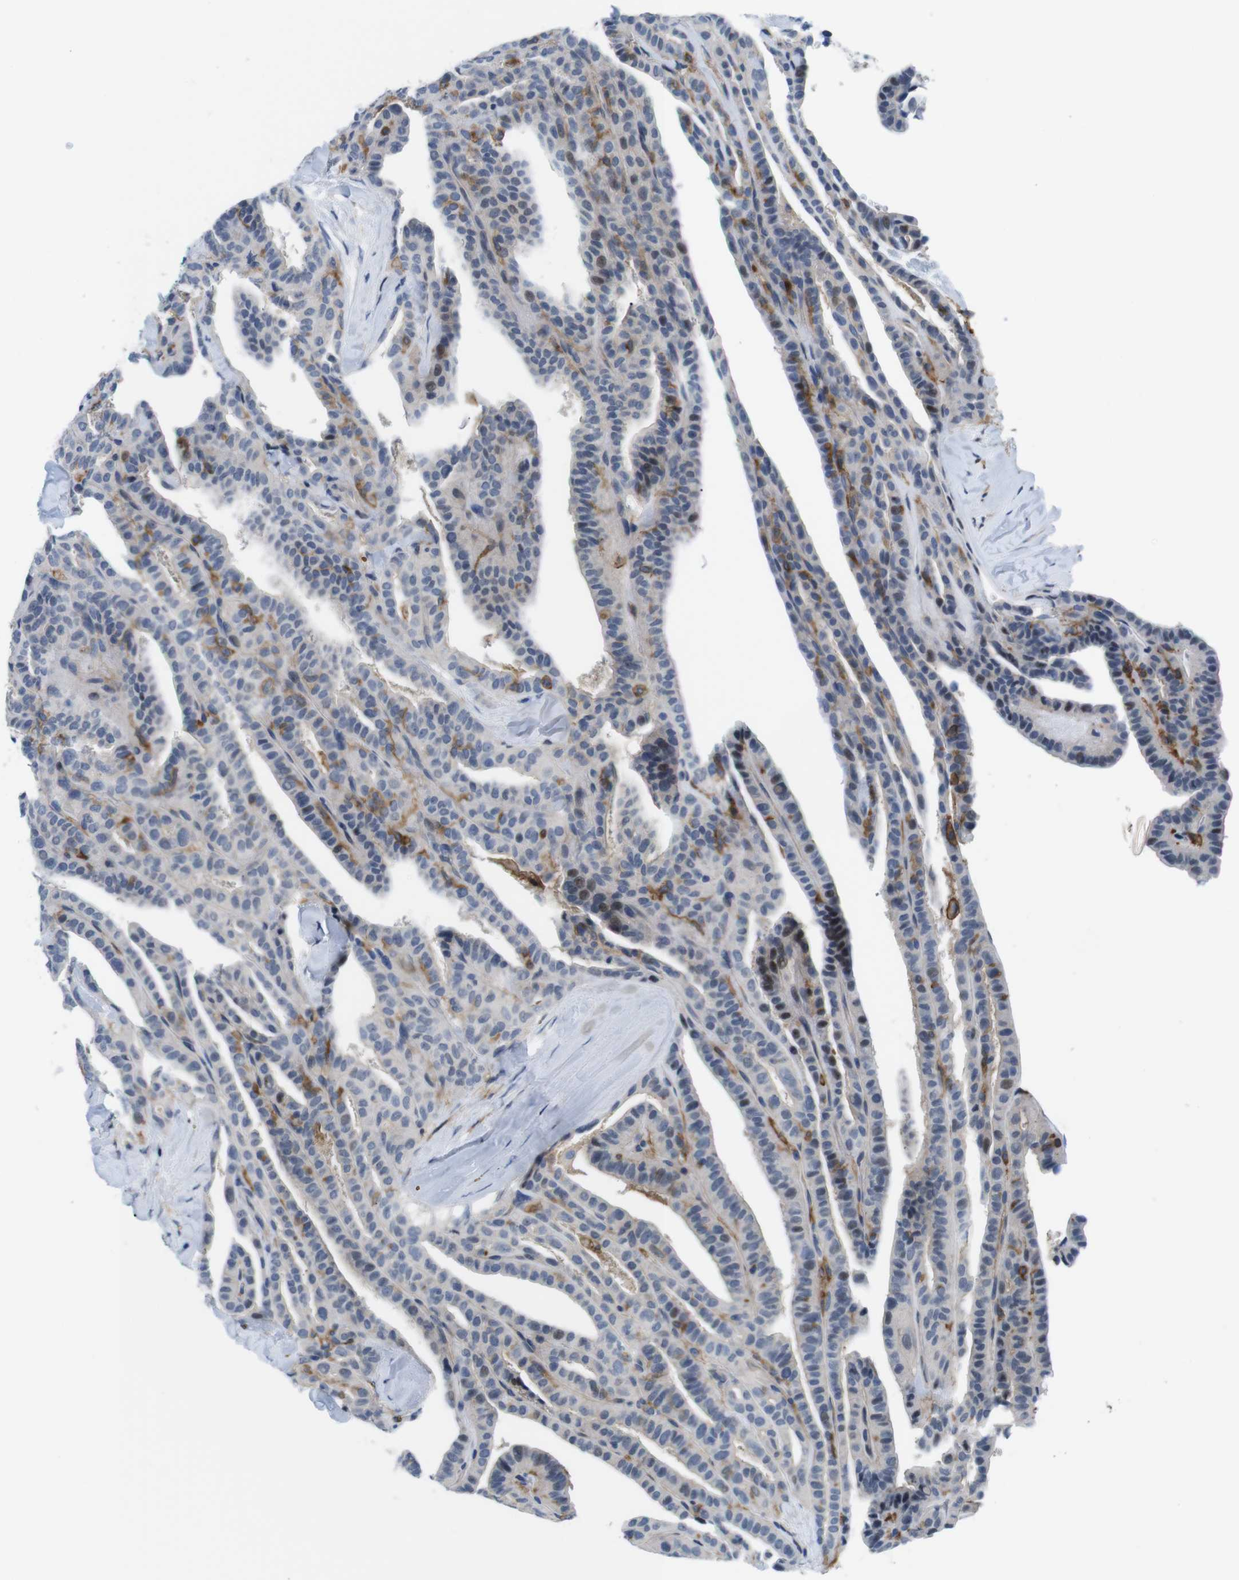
{"staining": {"intensity": "weak", "quantity": "<25%", "location": "cytoplasmic/membranous"}, "tissue": "thyroid cancer", "cell_type": "Tumor cells", "image_type": "cancer", "snomed": [{"axis": "morphology", "description": "Papillary adenocarcinoma, NOS"}, {"axis": "topography", "description": "Thyroid gland"}], "caption": "Tumor cells show no significant protein staining in thyroid papillary adenocarcinoma. (DAB (3,3'-diaminobenzidine) immunohistochemistry visualized using brightfield microscopy, high magnification).", "gene": "CD300C", "patient": {"sex": "male", "age": 77}}